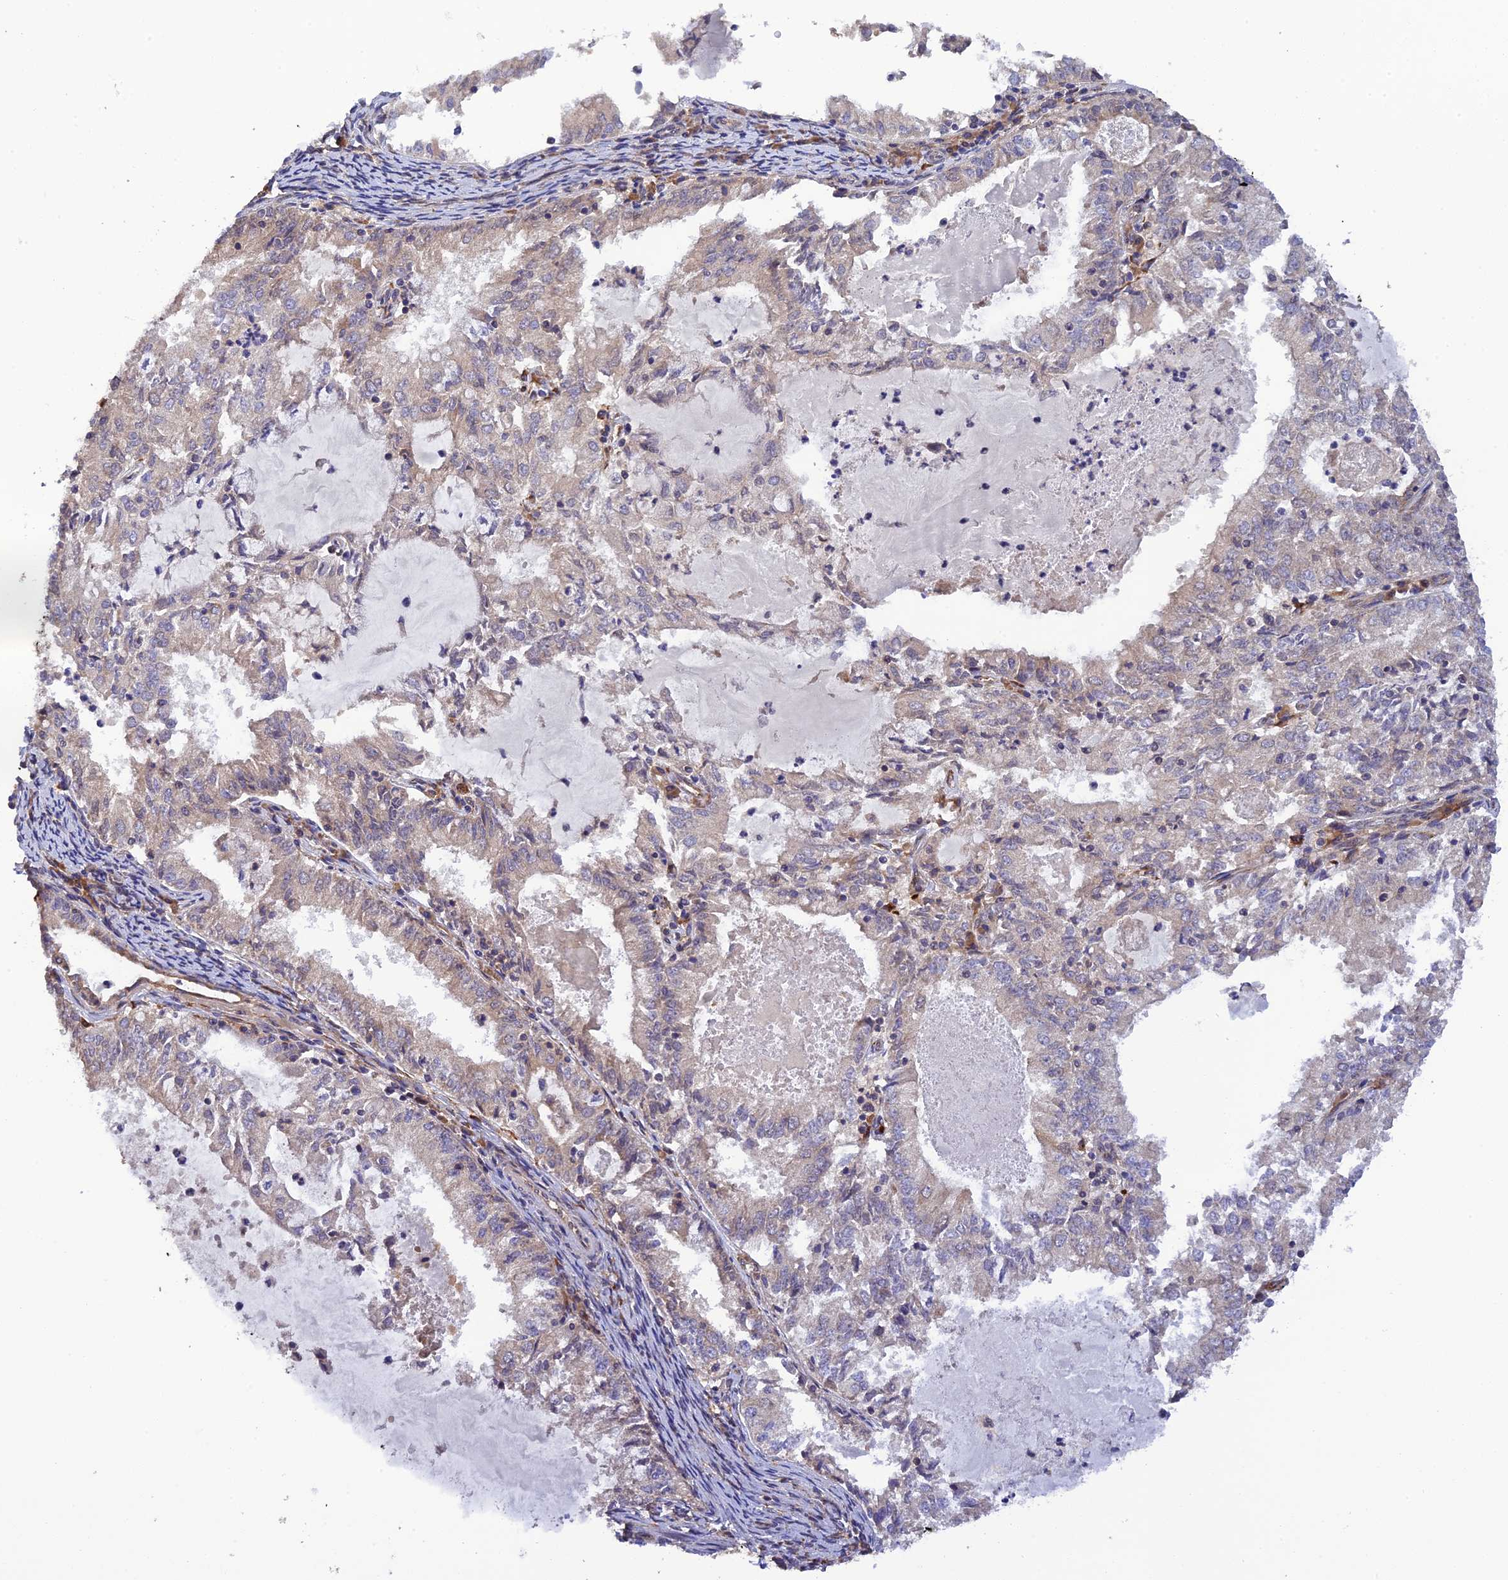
{"staining": {"intensity": "weak", "quantity": "<25%", "location": "cytoplasmic/membranous"}, "tissue": "endometrial cancer", "cell_type": "Tumor cells", "image_type": "cancer", "snomed": [{"axis": "morphology", "description": "Adenocarcinoma, NOS"}, {"axis": "topography", "description": "Endometrium"}], "caption": "A high-resolution photomicrograph shows immunohistochemistry (IHC) staining of endometrial cancer, which demonstrates no significant staining in tumor cells.", "gene": "P3H3", "patient": {"sex": "female", "age": 57}}